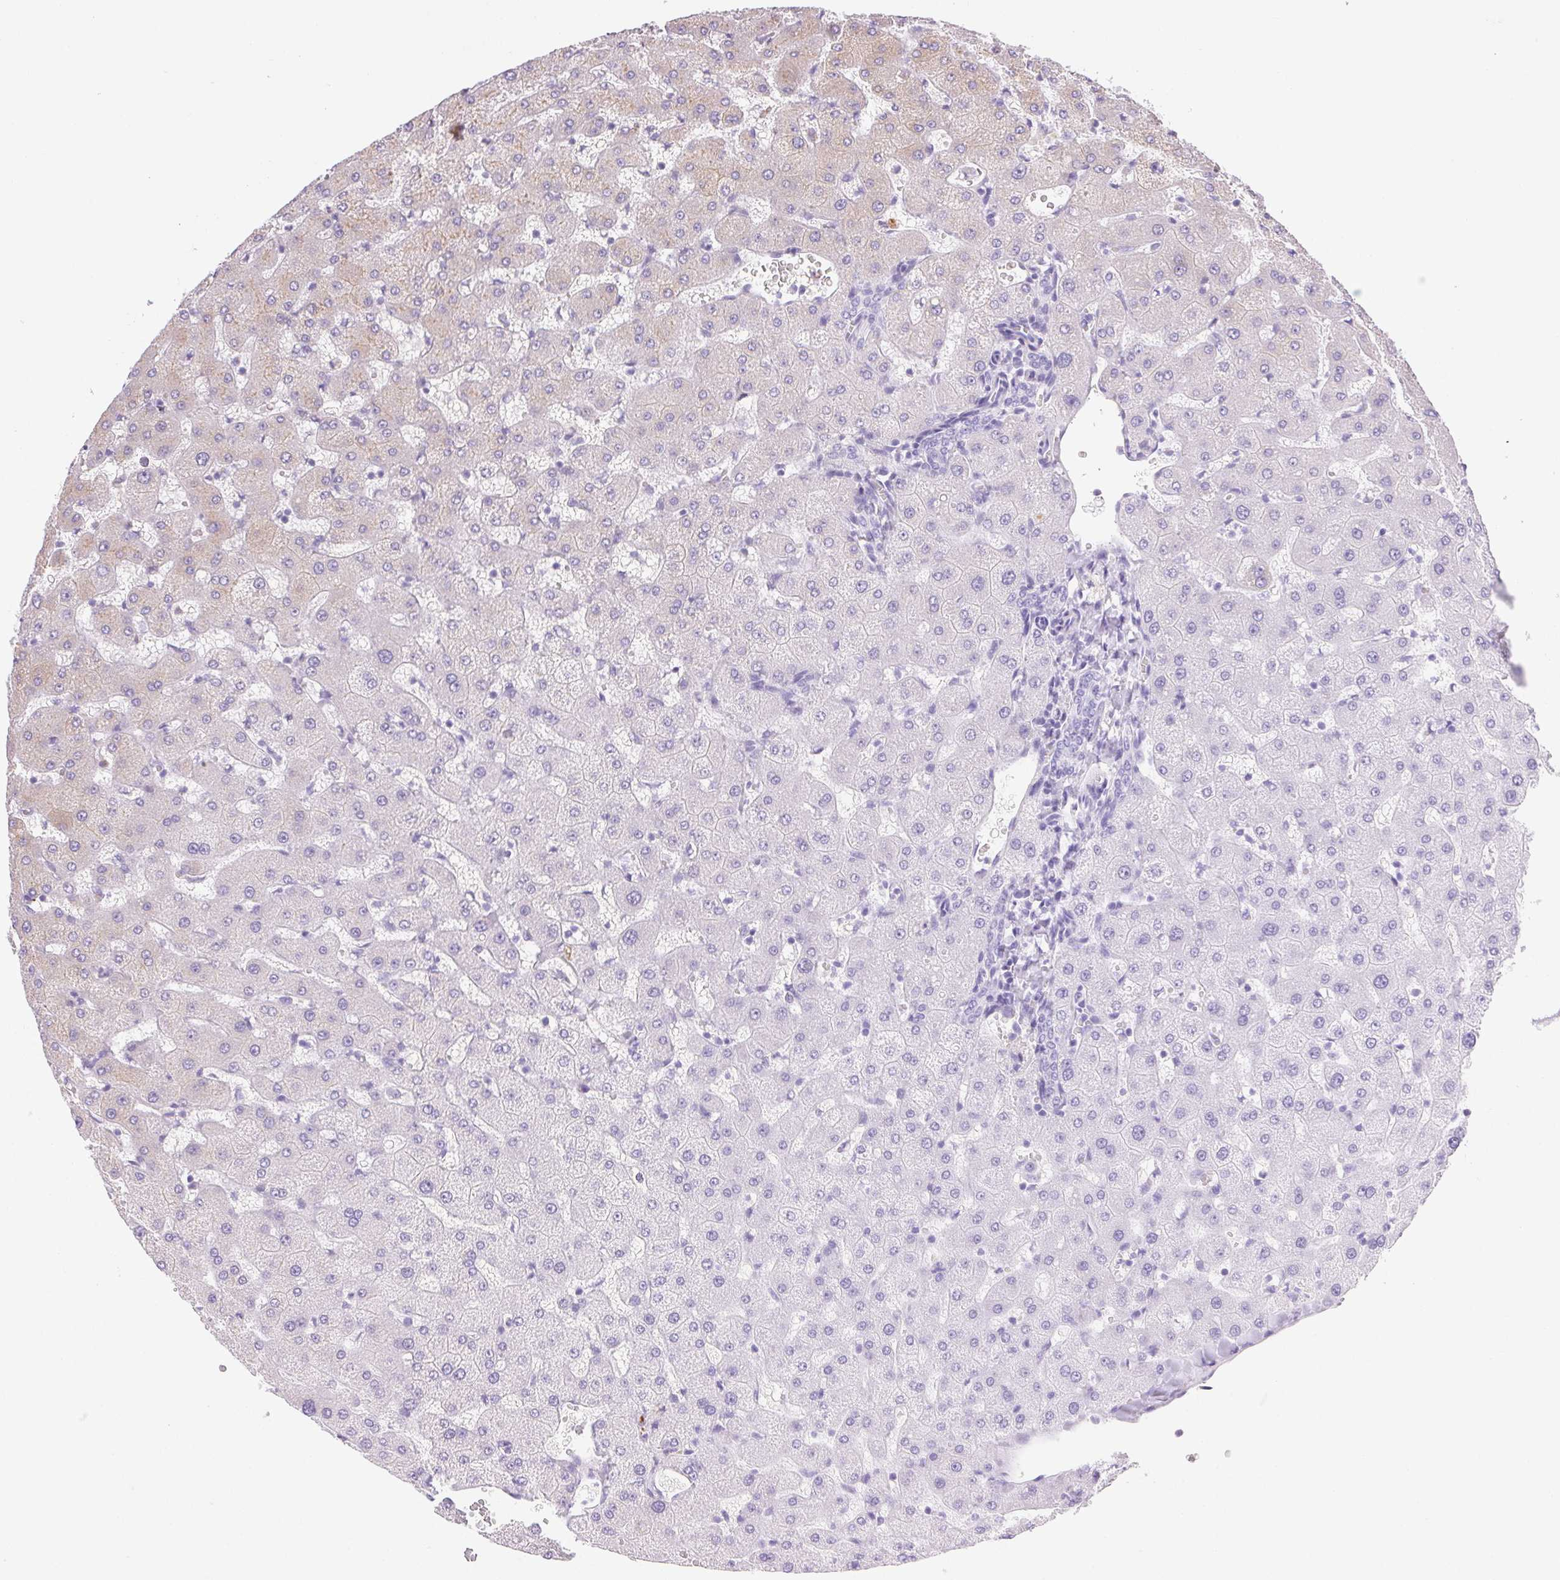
{"staining": {"intensity": "negative", "quantity": "none", "location": "none"}, "tissue": "liver", "cell_type": "Cholangiocytes", "image_type": "normal", "snomed": [{"axis": "morphology", "description": "Normal tissue, NOS"}, {"axis": "topography", "description": "Liver"}], "caption": "Immunohistochemistry (IHC) micrograph of benign liver stained for a protein (brown), which shows no staining in cholangiocytes. Brightfield microscopy of IHC stained with DAB (3,3'-diaminobenzidine) (brown) and hematoxylin (blue), captured at high magnification.", "gene": "FGA", "patient": {"sex": "female", "age": 63}}